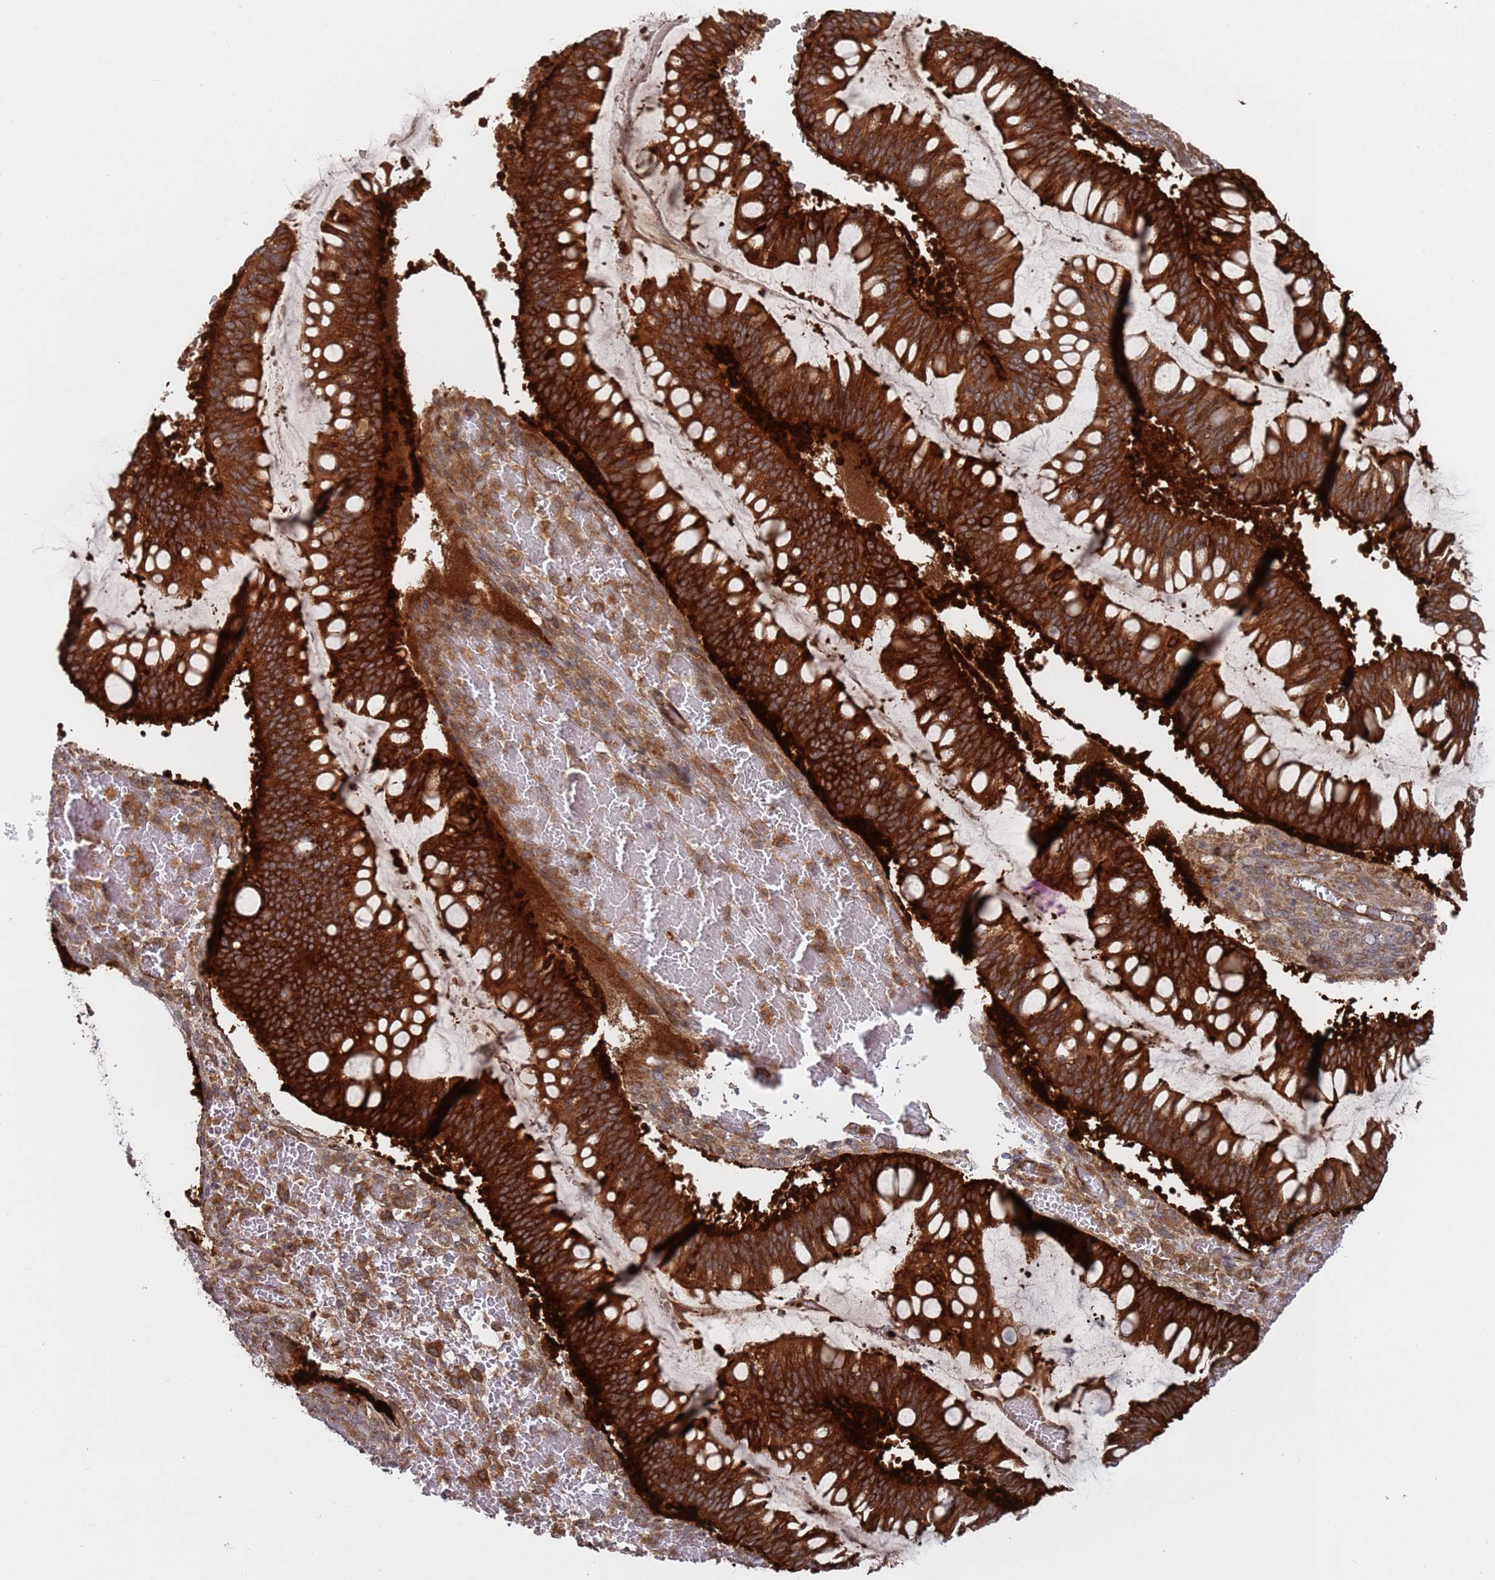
{"staining": {"intensity": "strong", "quantity": ">75%", "location": "cytoplasmic/membranous"}, "tissue": "ovarian cancer", "cell_type": "Tumor cells", "image_type": "cancer", "snomed": [{"axis": "morphology", "description": "Cystadenocarcinoma, mucinous, NOS"}, {"axis": "topography", "description": "Ovary"}], "caption": "Immunohistochemistry (IHC) of human ovarian mucinous cystadenocarcinoma displays high levels of strong cytoplasmic/membranous expression in about >75% of tumor cells.", "gene": "DDX60", "patient": {"sex": "female", "age": 73}}